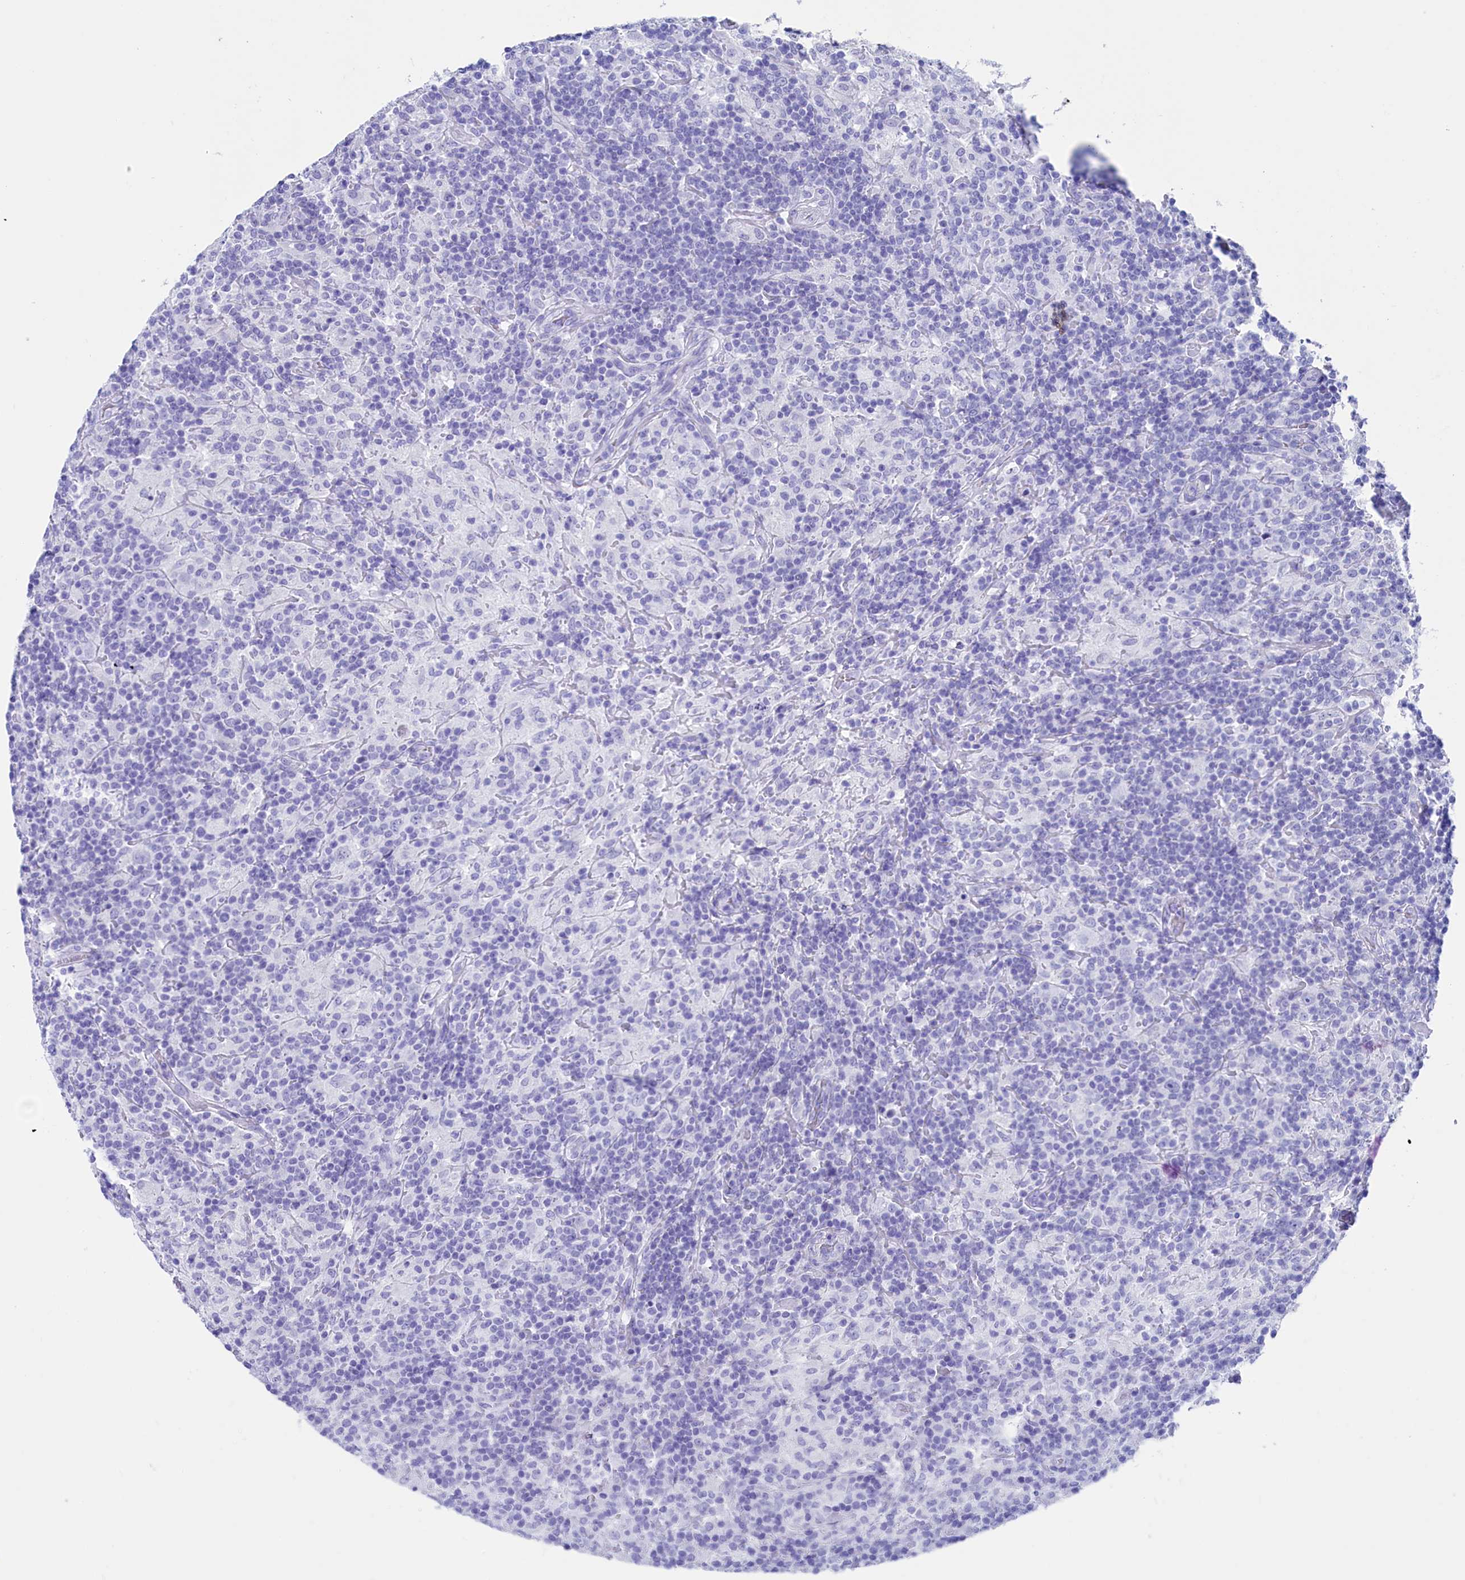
{"staining": {"intensity": "negative", "quantity": "none", "location": "none"}, "tissue": "lymphoma", "cell_type": "Tumor cells", "image_type": "cancer", "snomed": [{"axis": "morphology", "description": "Hodgkin's disease, NOS"}, {"axis": "topography", "description": "Lymph node"}], "caption": "High power microscopy photomicrograph of an immunohistochemistry micrograph of Hodgkin's disease, revealing no significant staining in tumor cells.", "gene": "ANKRD29", "patient": {"sex": "male", "age": 70}}